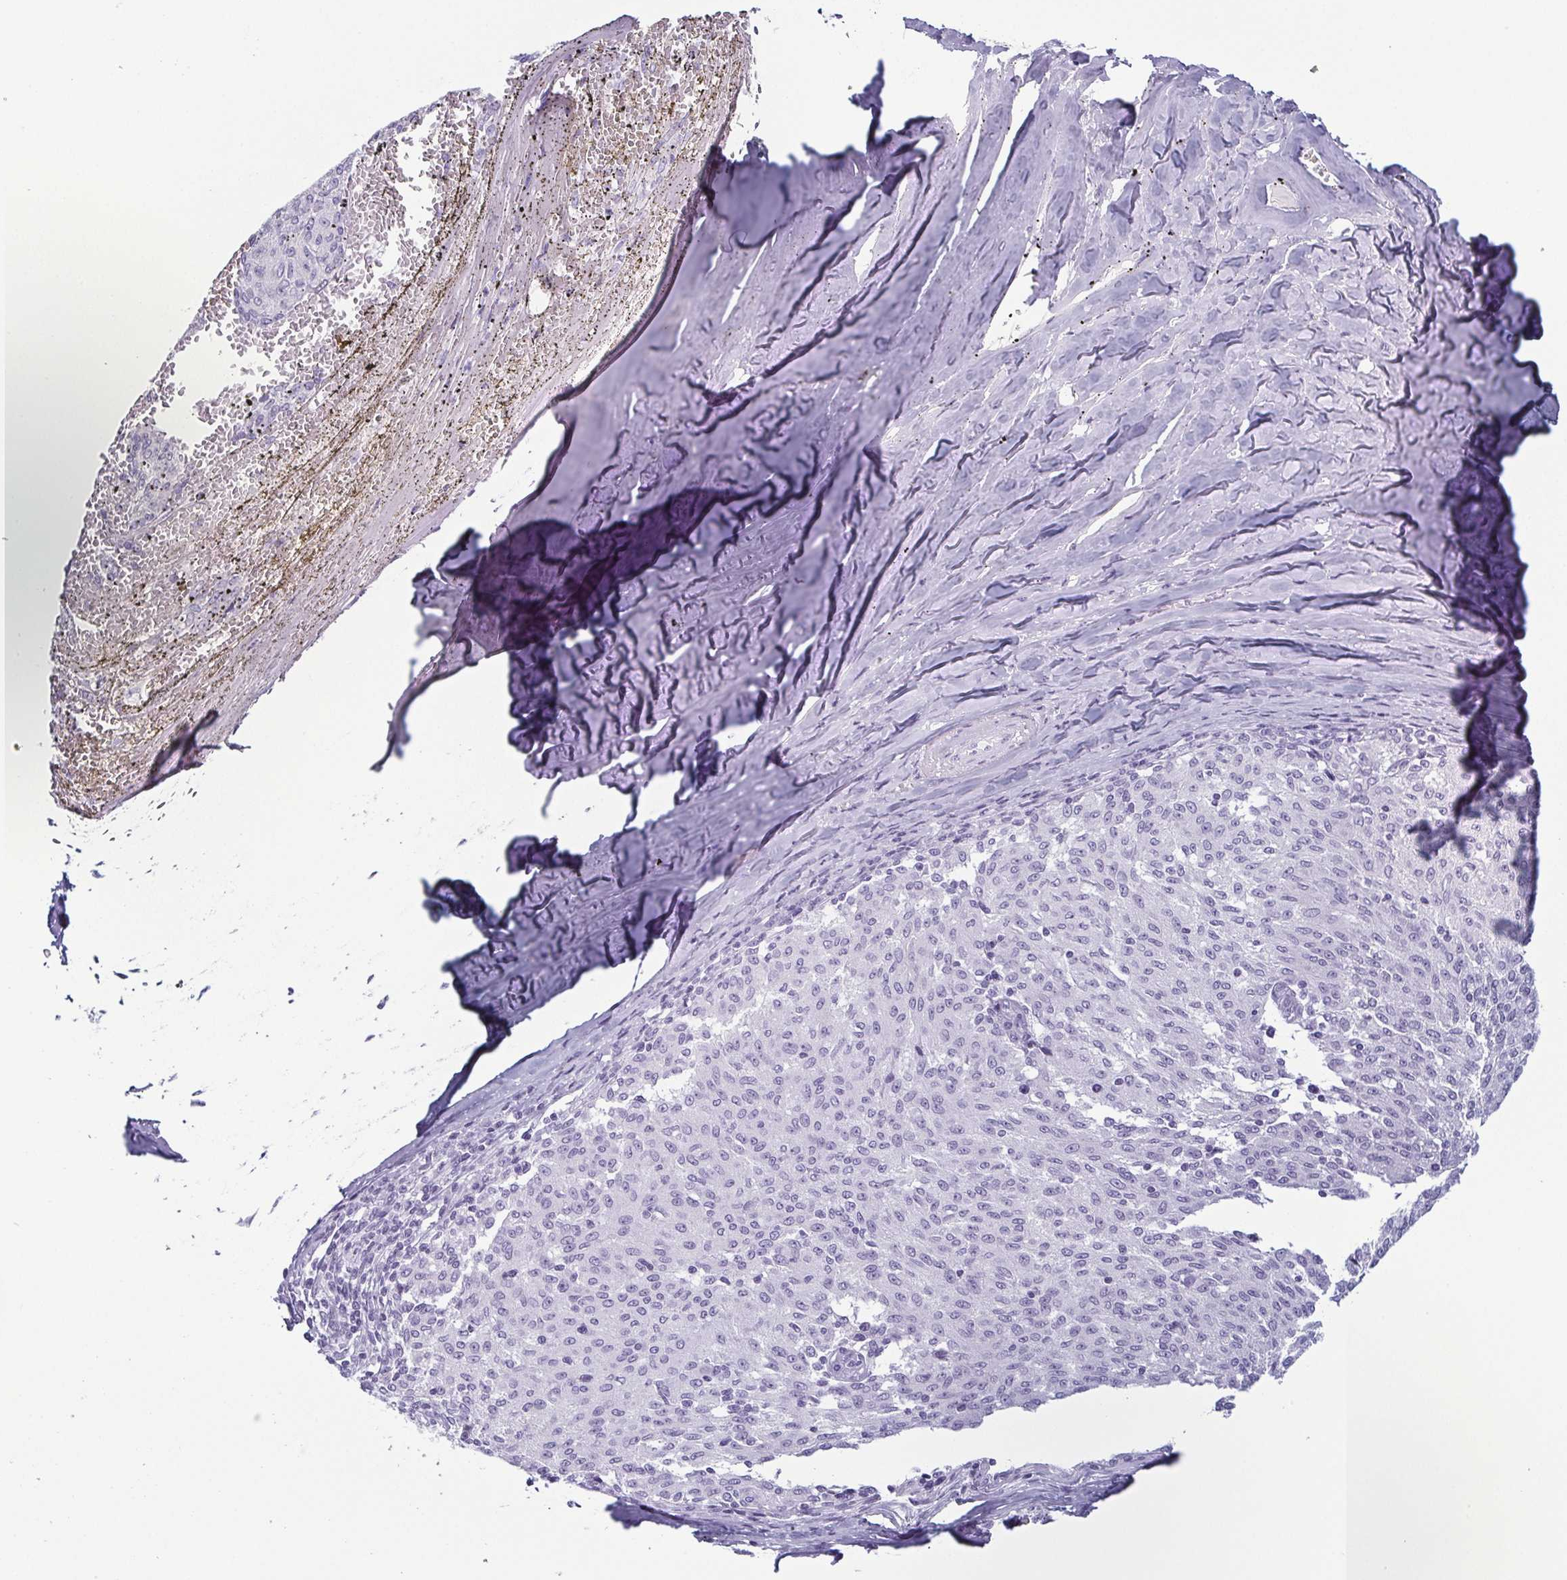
{"staining": {"intensity": "negative", "quantity": "none", "location": "none"}, "tissue": "melanoma", "cell_type": "Tumor cells", "image_type": "cancer", "snomed": [{"axis": "morphology", "description": "Malignant melanoma, NOS"}, {"axis": "topography", "description": "Skin"}], "caption": "Immunohistochemistry image of neoplastic tissue: malignant melanoma stained with DAB displays no significant protein expression in tumor cells.", "gene": "KRT78", "patient": {"sex": "female", "age": 72}}